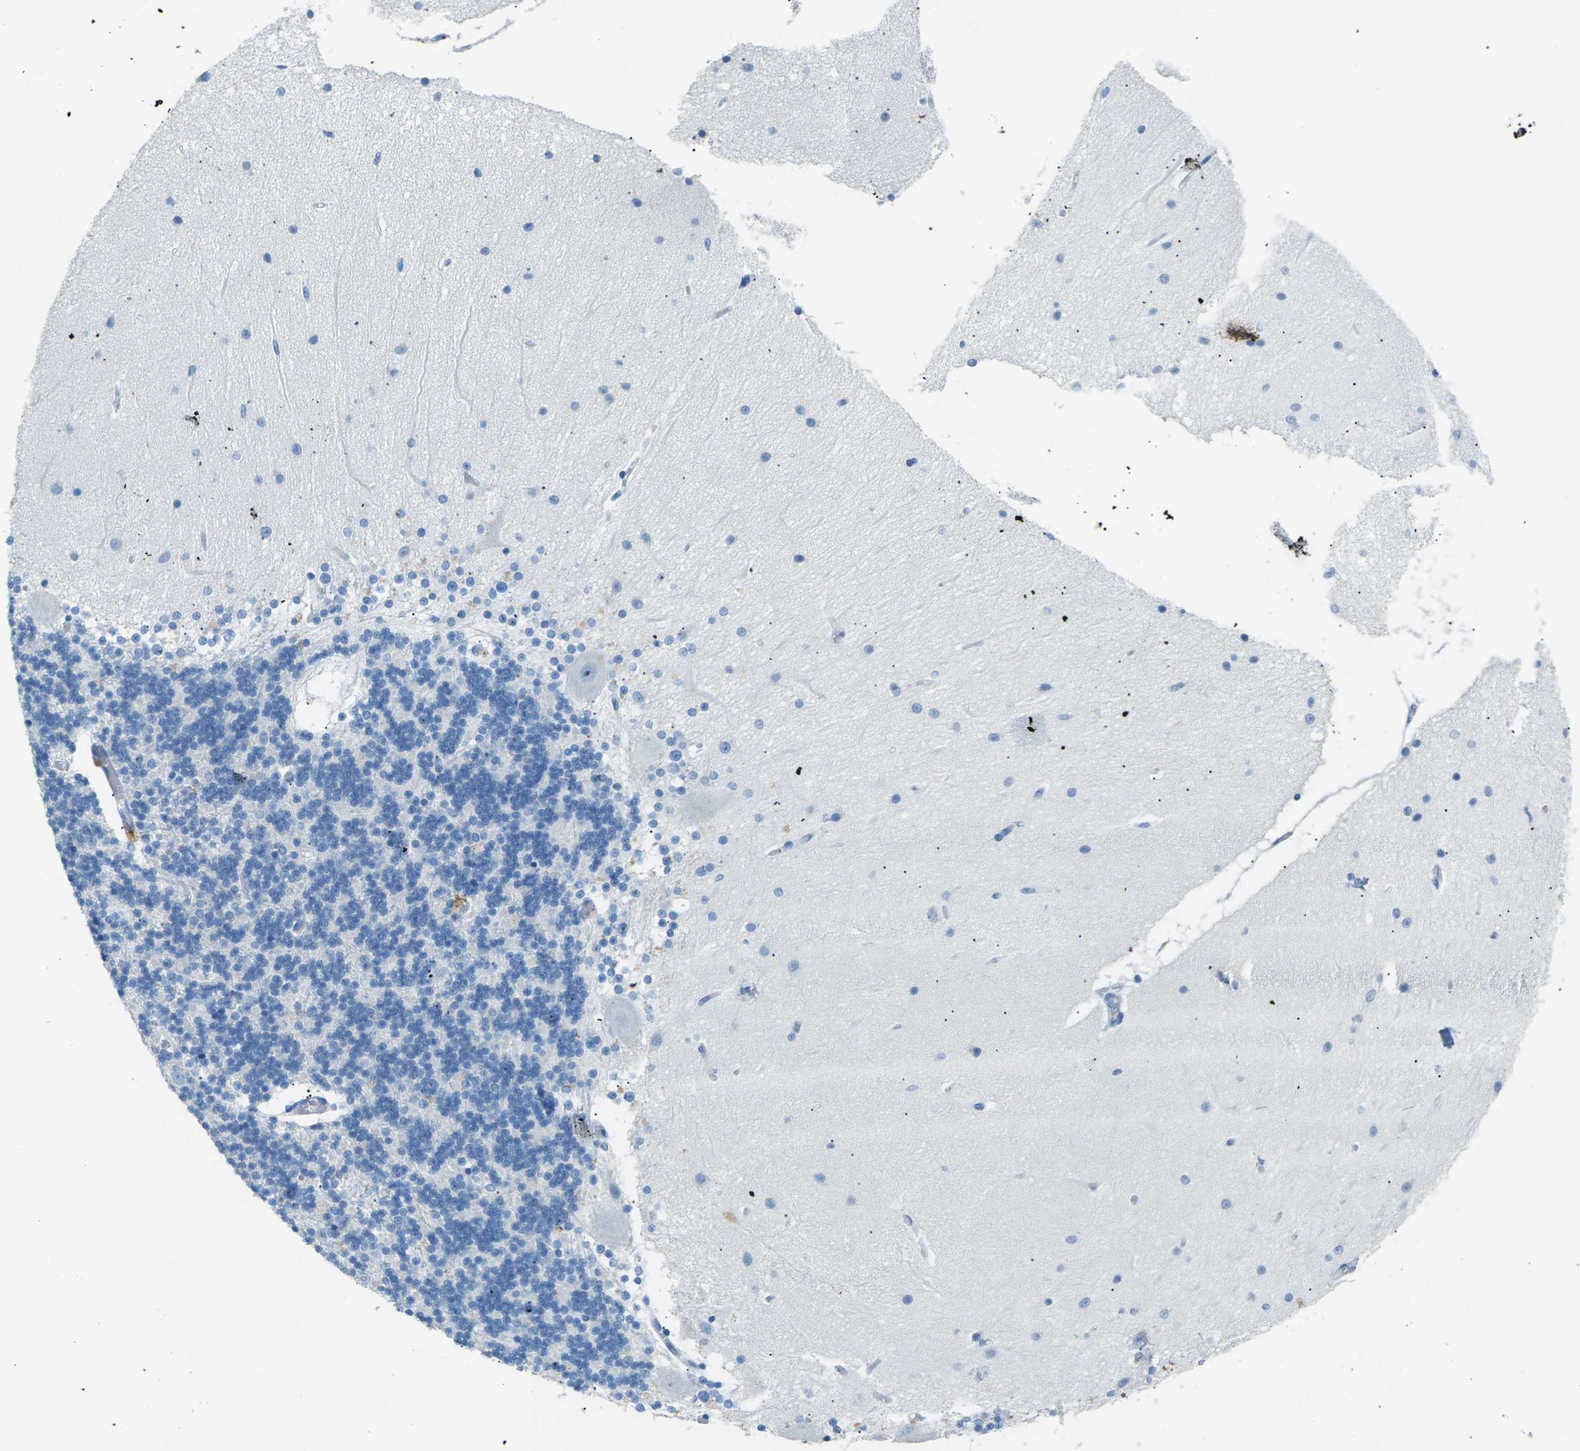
{"staining": {"intensity": "negative", "quantity": "none", "location": "none"}, "tissue": "cerebellum", "cell_type": "Cells in granular layer", "image_type": "normal", "snomed": [{"axis": "morphology", "description": "Normal tissue, NOS"}, {"axis": "topography", "description": "Cerebellum"}], "caption": "IHC of benign cerebellum reveals no positivity in cells in granular layer. Brightfield microscopy of immunohistochemistry (IHC) stained with DAB (3,3'-diaminobenzidine) (brown) and hematoxylin (blue), captured at high magnification.", "gene": "CDH16", "patient": {"sex": "female", "age": 54}}